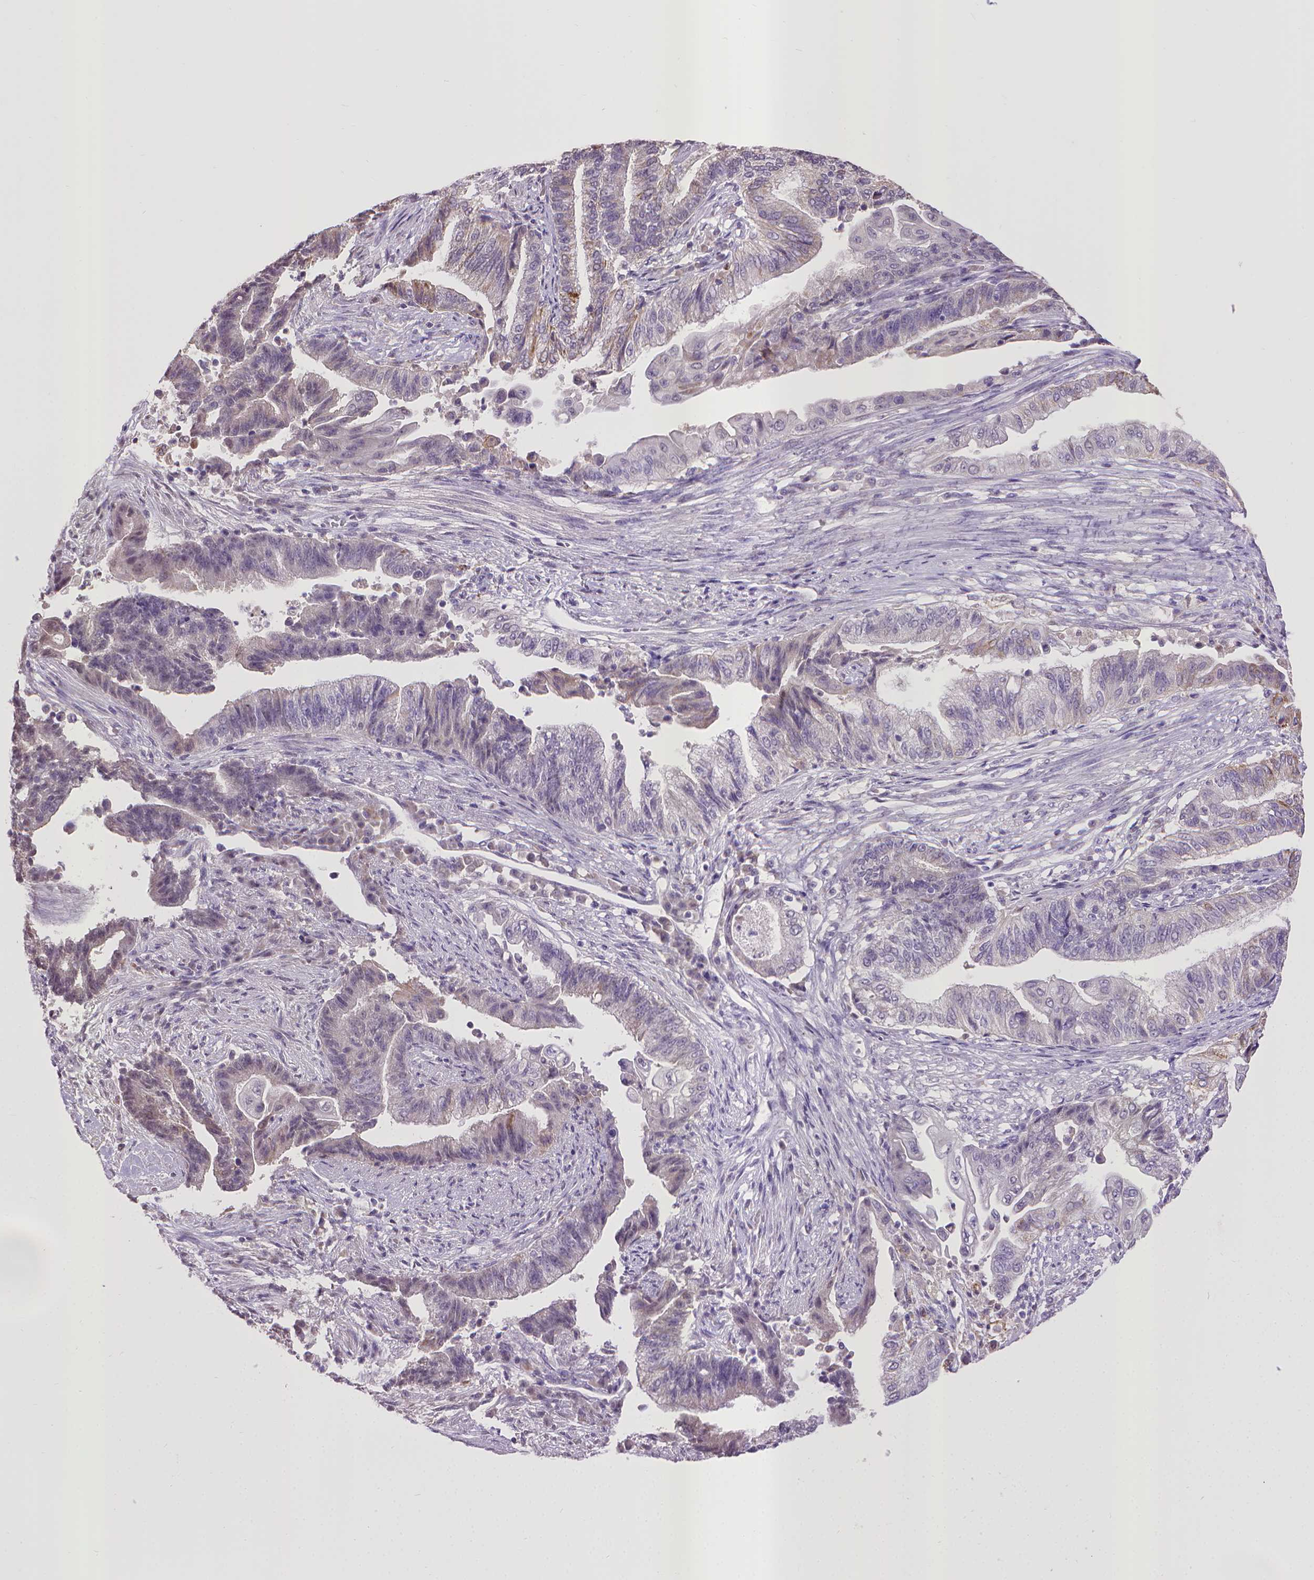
{"staining": {"intensity": "weak", "quantity": "<25%", "location": "cytoplasmic/membranous"}, "tissue": "endometrial cancer", "cell_type": "Tumor cells", "image_type": "cancer", "snomed": [{"axis": "morphology", "description": "Adenocarcinoma, NOS"}, {"axis": "topography", "description": "Uterus"}, {"axis": "topography", "description": "Endometrium"}], "caption": "Immunohistochemistry of human endometrial cancer shows no expression in tumor cells.", "gene": "KMO", "patient": {"sex": "female", "age": 54}}